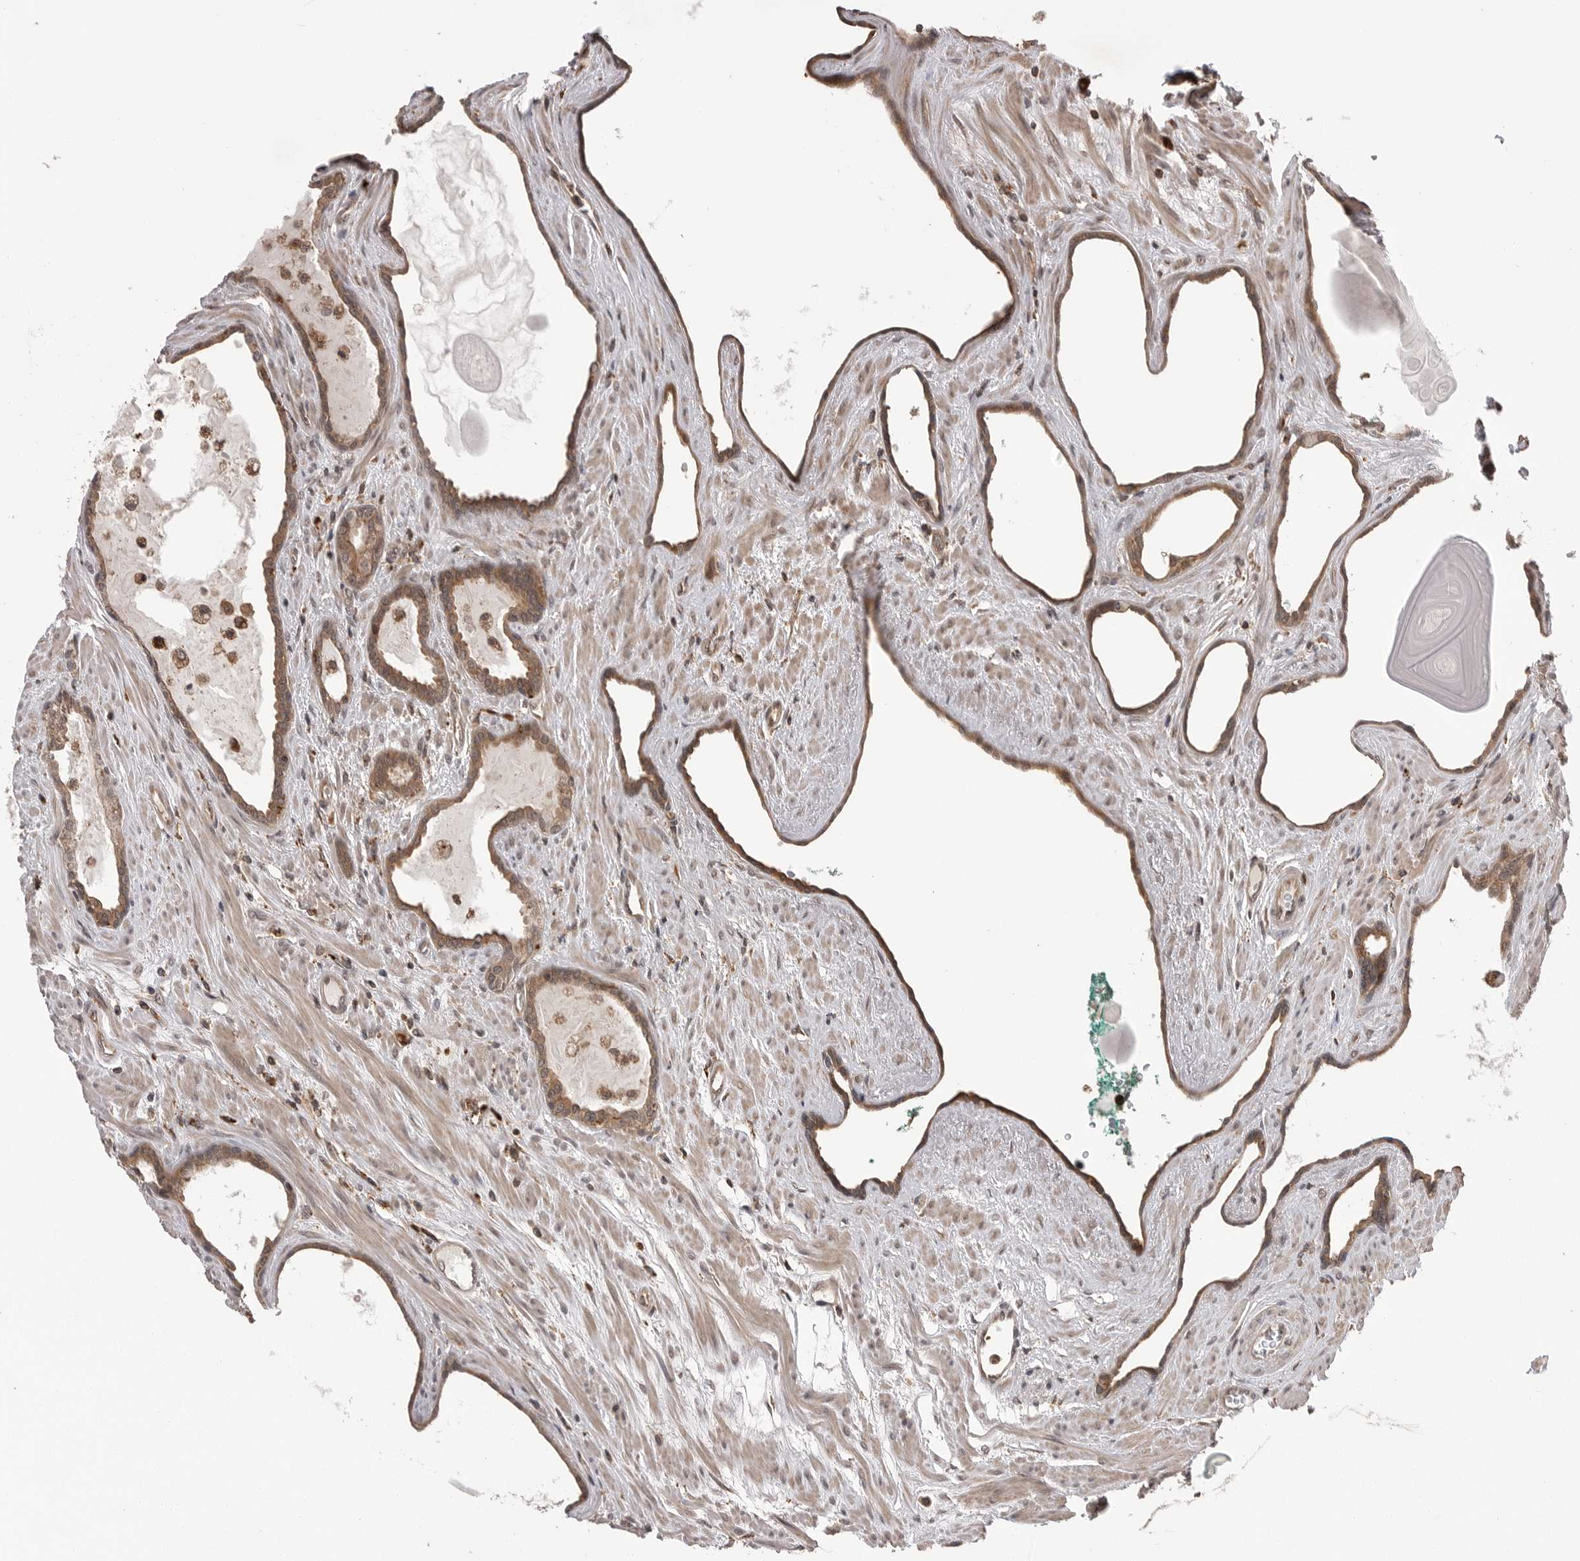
{"staining": {"intensity": "moderate", "quantity": "25%-75%", "location": "cytoplasmic/membranous"}, "tissue": "prostate cancer", "cell_type": "Tumor cells", "image_type": "cancer", "snomed": [{"axis": "morphology", "description": "Adenocarcinoma, Low grade"}, {"axis": "topography", "description": "Prostate"}], "caption": "This image displays prostate cancer stained with immunohistochemistry (IHC) to label a protein in brown. The cytoplasmic/membranous of tumor cells show moderate positivity for the protein. Nuclei are counter-stained blue.", "gene": "AOAH", "patient": {"sex": "male", "age": 70}}